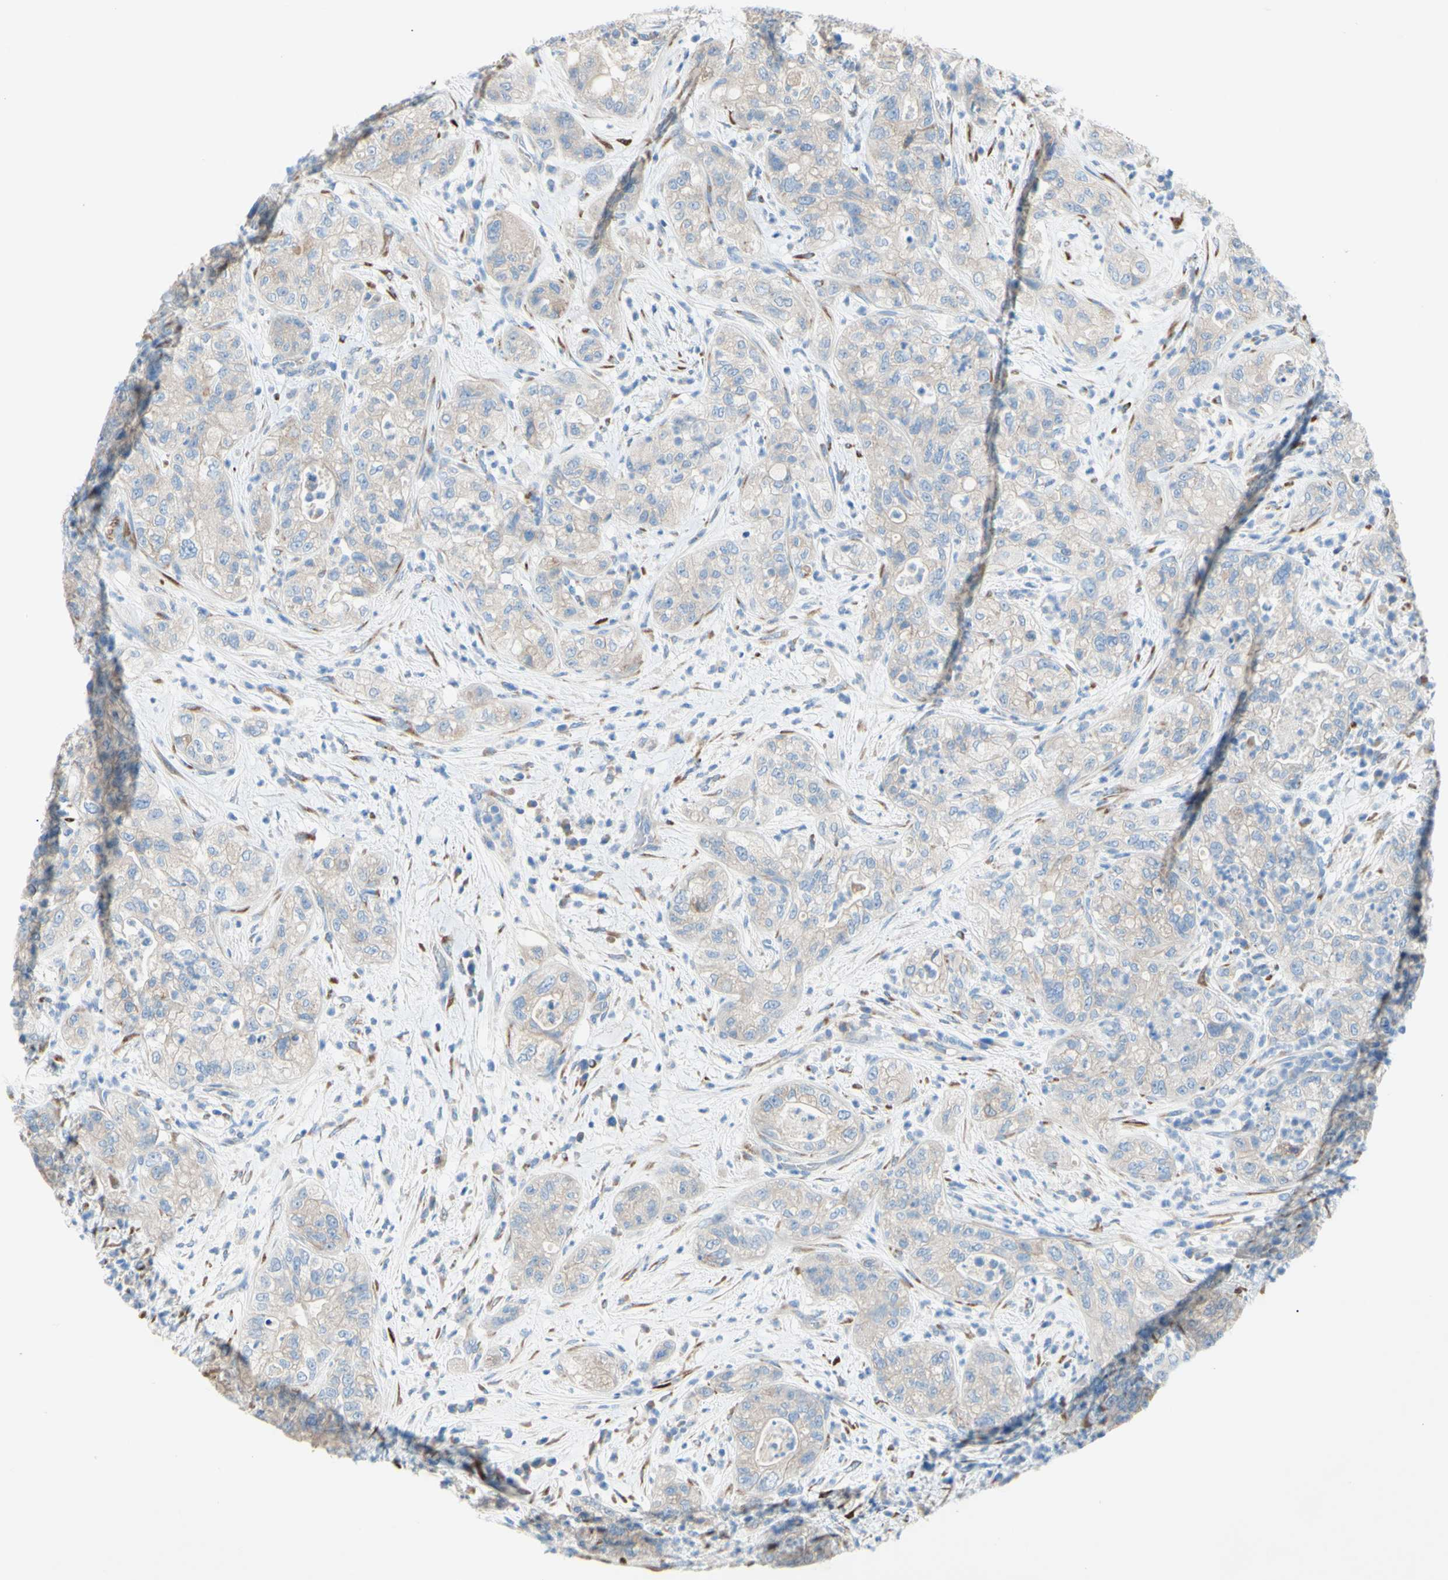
{"staining": {"intensity": "negative", "quantity": "none", "location": "none"}, "tissue": "pancreatic cancer", "cell_type": "Tumor cells", "image_type": "cancer", "snomed": [{"axis": "morphology", "description": "Adenocarcinoma, NOS"}, {"axis": "topography", "description": "Pancreas"}], "caption": "Immunohistochemistry of human pancreatic cancer displays no staining in tumor cells. (Immunohistochemistry (ihc), brightfield microscopy, high magnification).", "gene": "TMIGD2", "patient": {"sex": "female", "age": 78}}